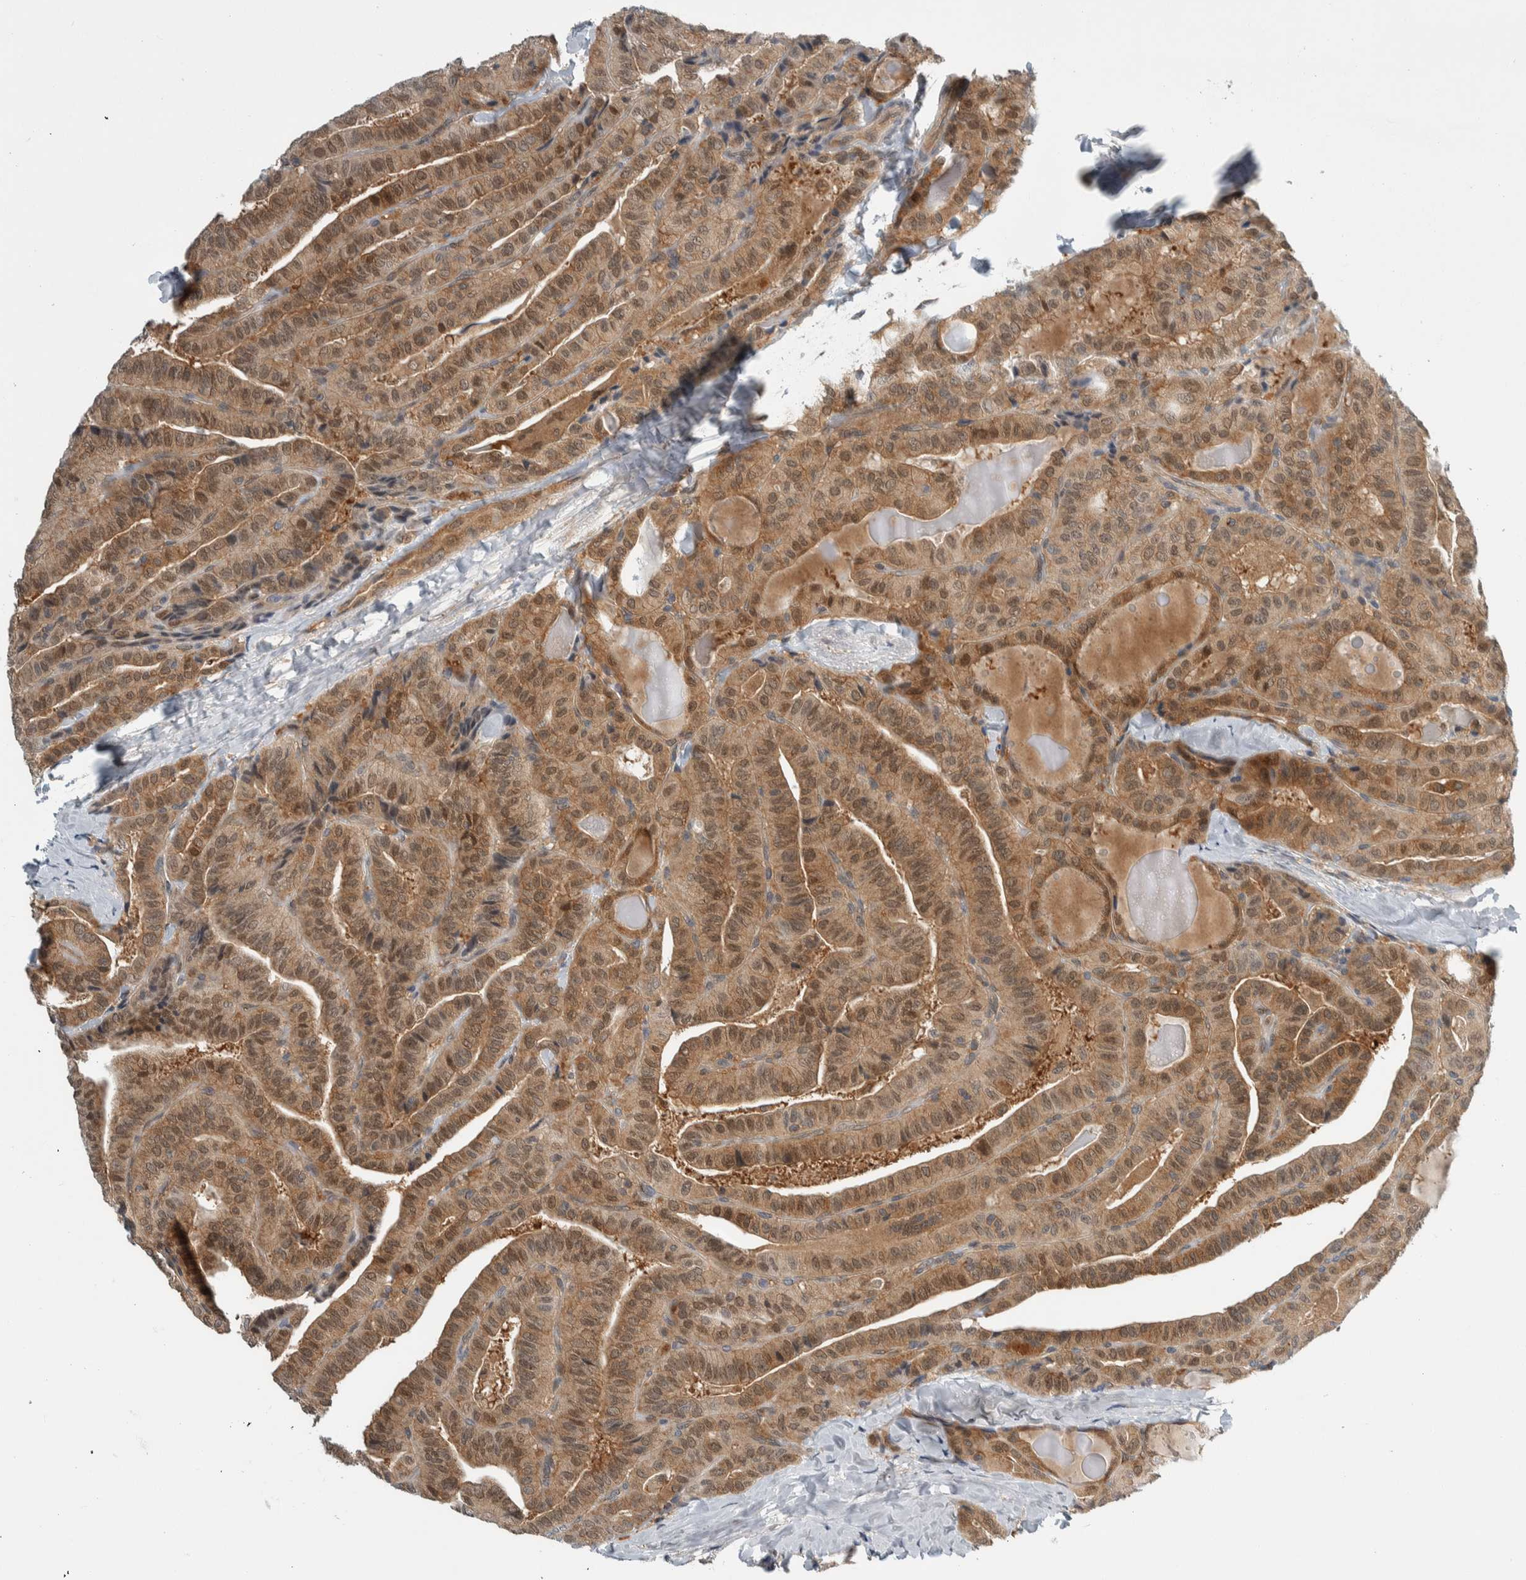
{"staining": {"intensity": "moderate", "quantity": ">75%", "location": "cytoplasmic/membranous"}, "tissue": "thyroid cancer", "cell_type": "Tumor cells", "image_type": "cancer", "snomed": [{"axis": "morphology", "description": "Papillary adenocarcinoma, NOS"}, {"axis": "topography", "description": "Thyroid gland"}], "caption": "Immunohistochemistry histopathology image of human thyroid cancer (papillary adenocarcinoma) stained for a protein (brown), which demonstrates medium levels of moderate cytoplasmic/membranous positivity in approximately >75% of tumor cells.", "gene": "CCDC43", "patient": {"sex": "male", "age": 77}}